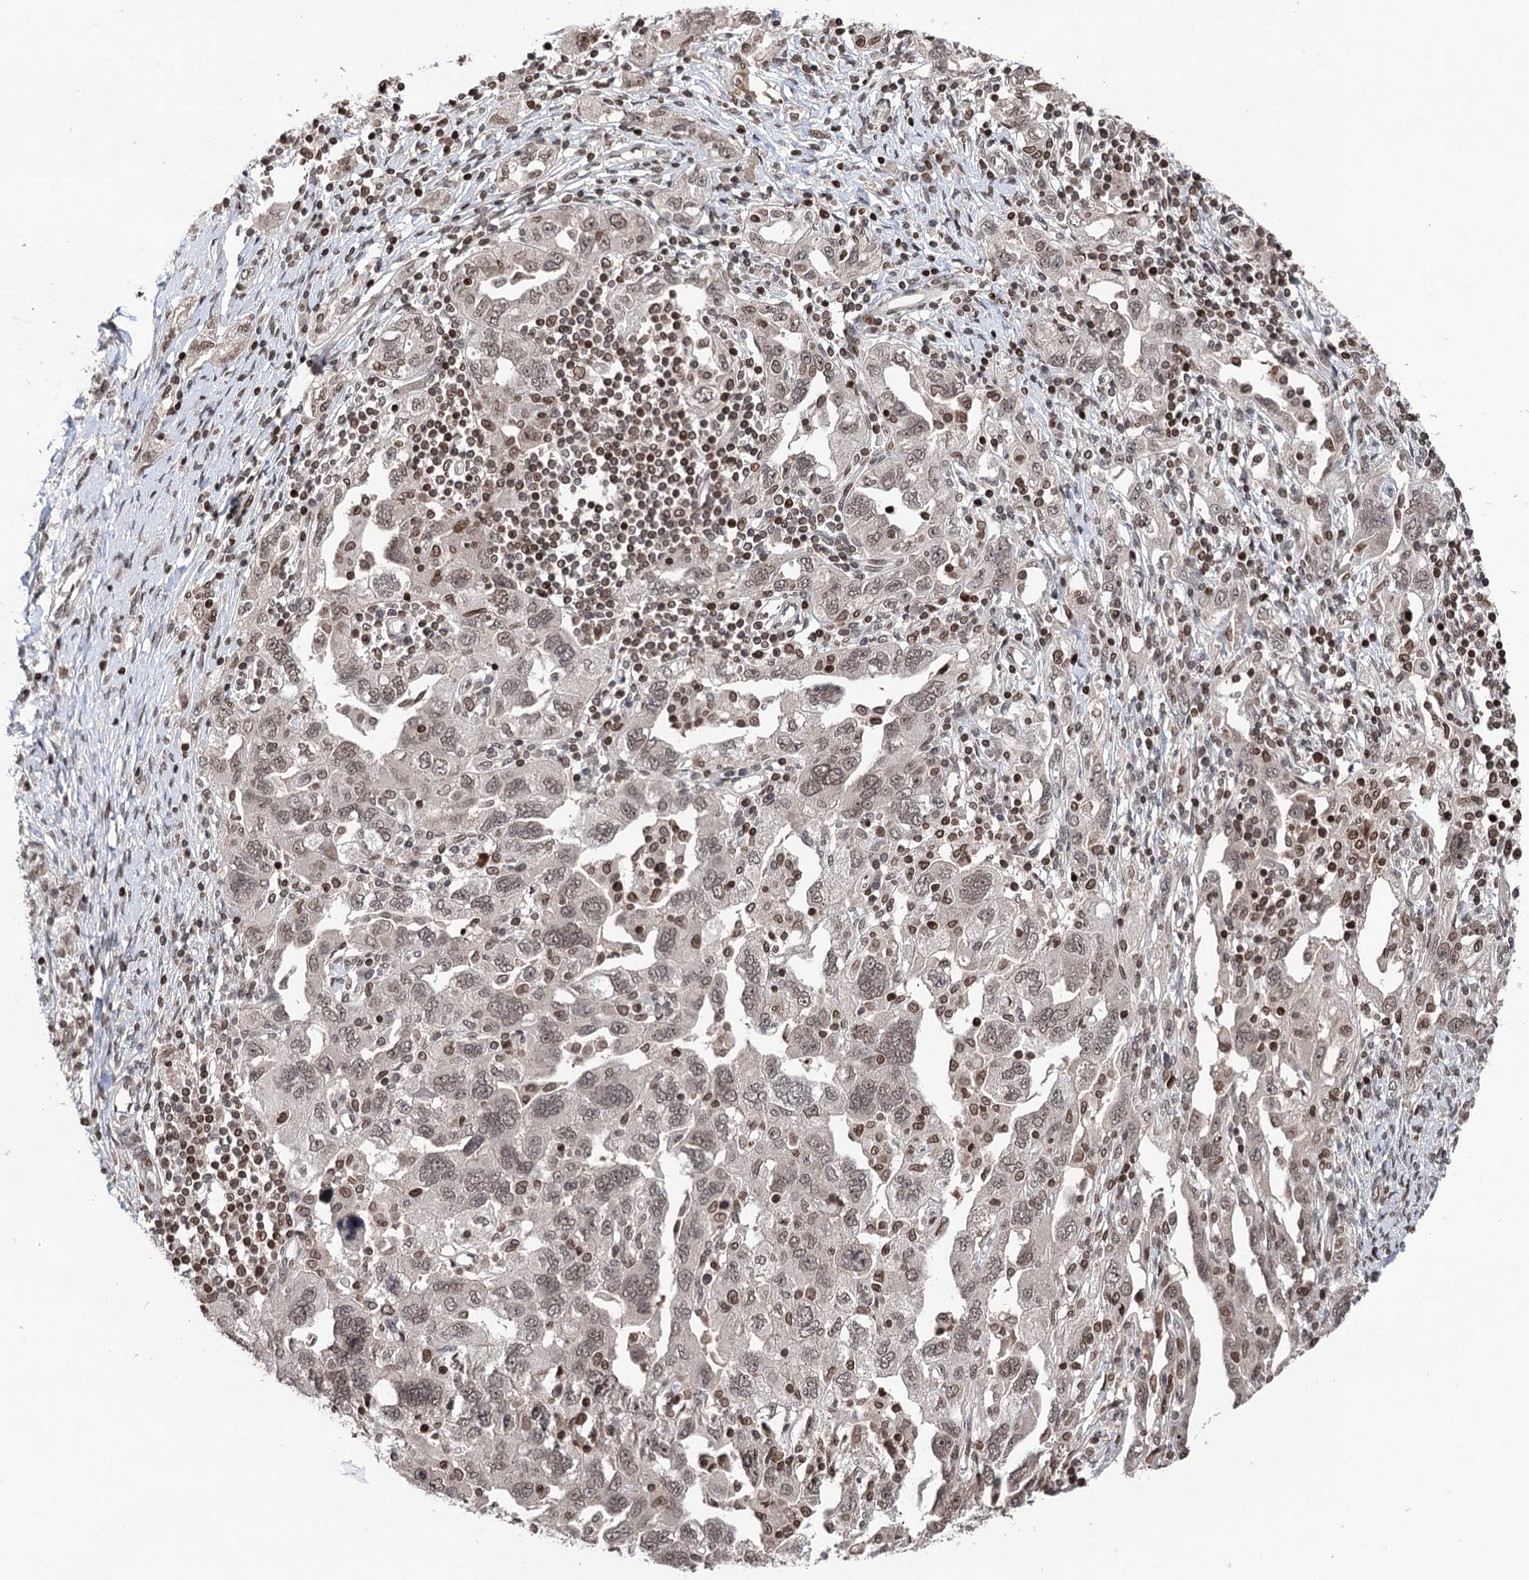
{"staining": {"intensity": "weak", "quantity": ">75%", "location": "nuclear"}, "tissue": "ovarian cancer", "cell_type": "Tumor cells", "image_type": "cancer", "snomed": [{"axis": "morphology", "description": "Carcinoma, NOS"}, {"axis": "morphology", "description": "Cystadenocarcinoma, serous, NOS"}, {"axis": "topography", "description": "Ovary"}], "caption": "DAB immunohistochemical staining of serous cystadenocarcinoma (ovarian) demonstrates weak nuclear protein positivity in approximately >75% of tumor cells.", "gene": "CCDC77", "patient": {"sex": "female", "age": 69}}